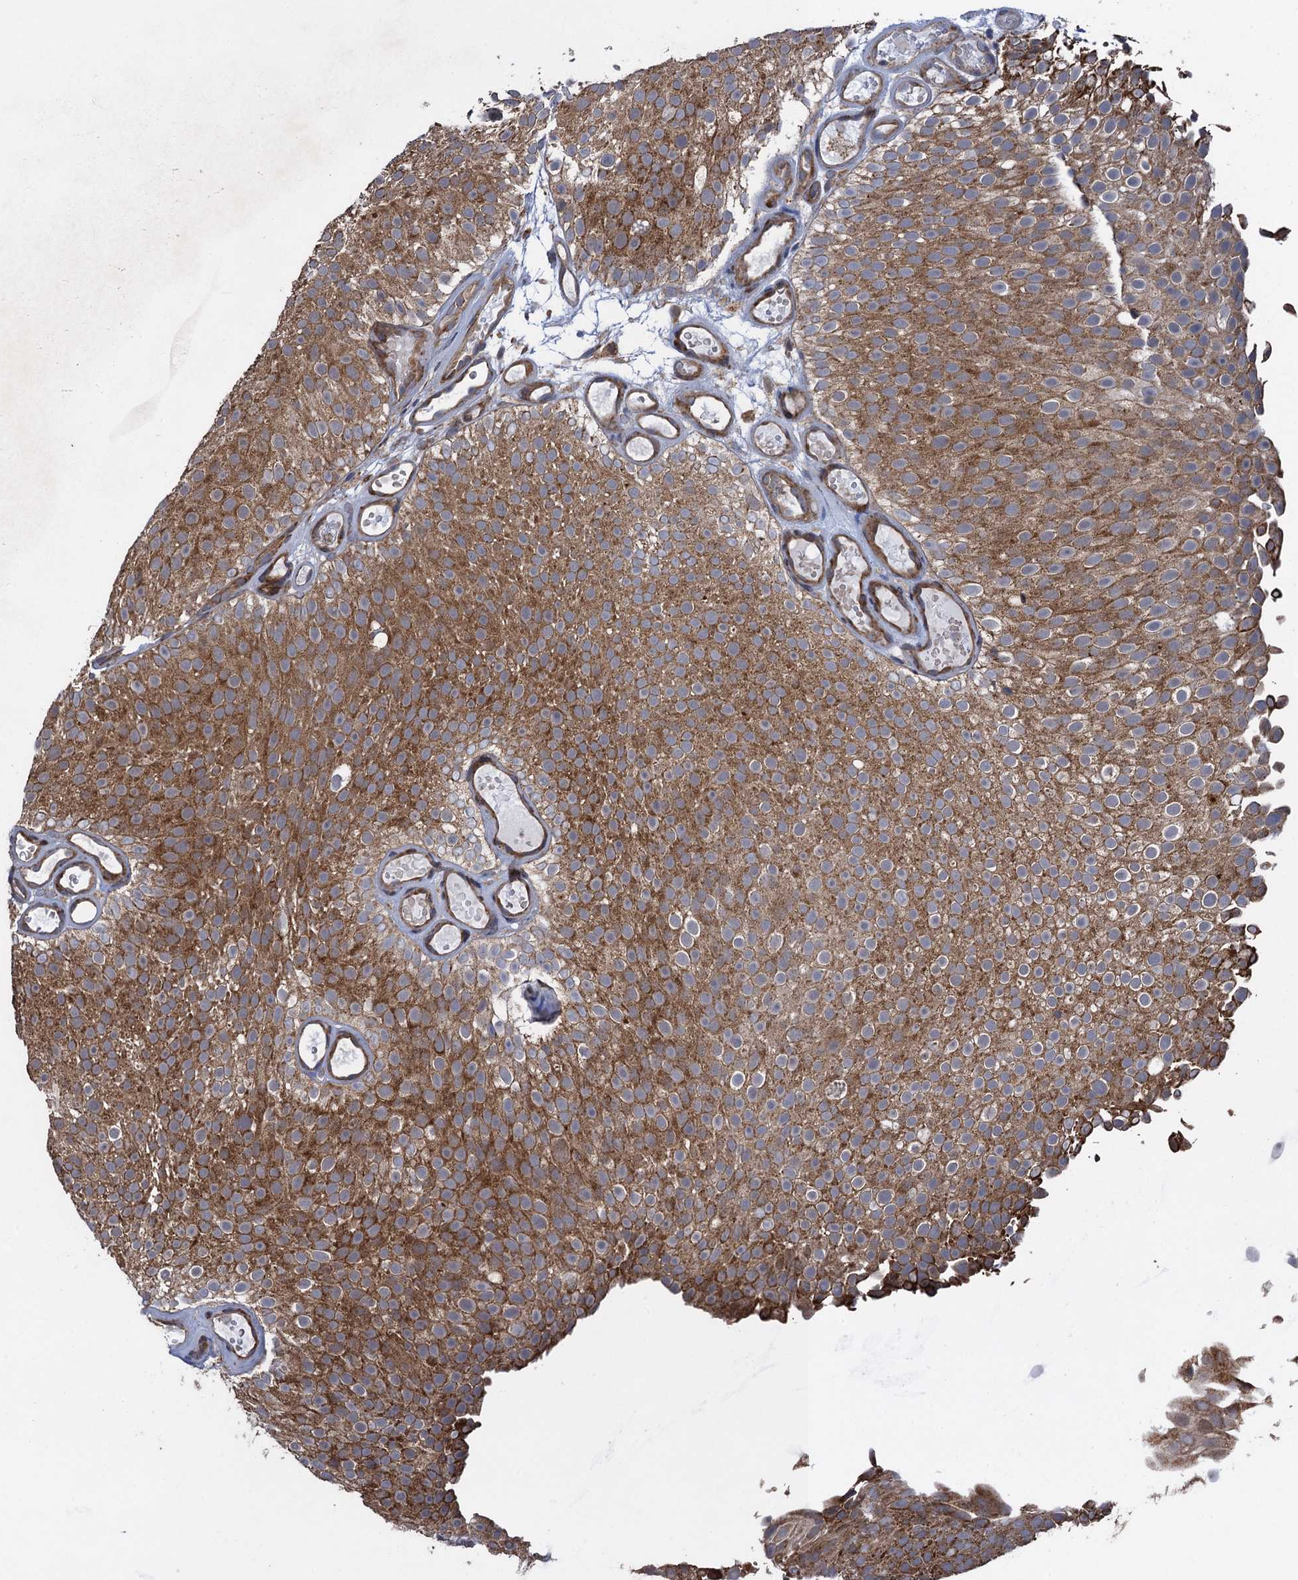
{"staining": {"intensity": "strong", "quantity": ">75%", "location": "cytoplasmic/membranous"}, "tissue": "urothelial cancer", "cell_type": "Tumor cells", "image_type": "cancer", "snomed": [{"axis": "morphology", "description": "Urothelial carcinoma, Low grade"}, {"axis": "topography", "description": "Urinary bladder"}], "caption": "Human urothelial cancer stained for a protein (brown) demonstrates strong cytoplasmic/membranous positive staining in approximately >75% of tumor cells.", "gene": "HAUS1", "patient": {"sex": "male", "age": 78}}